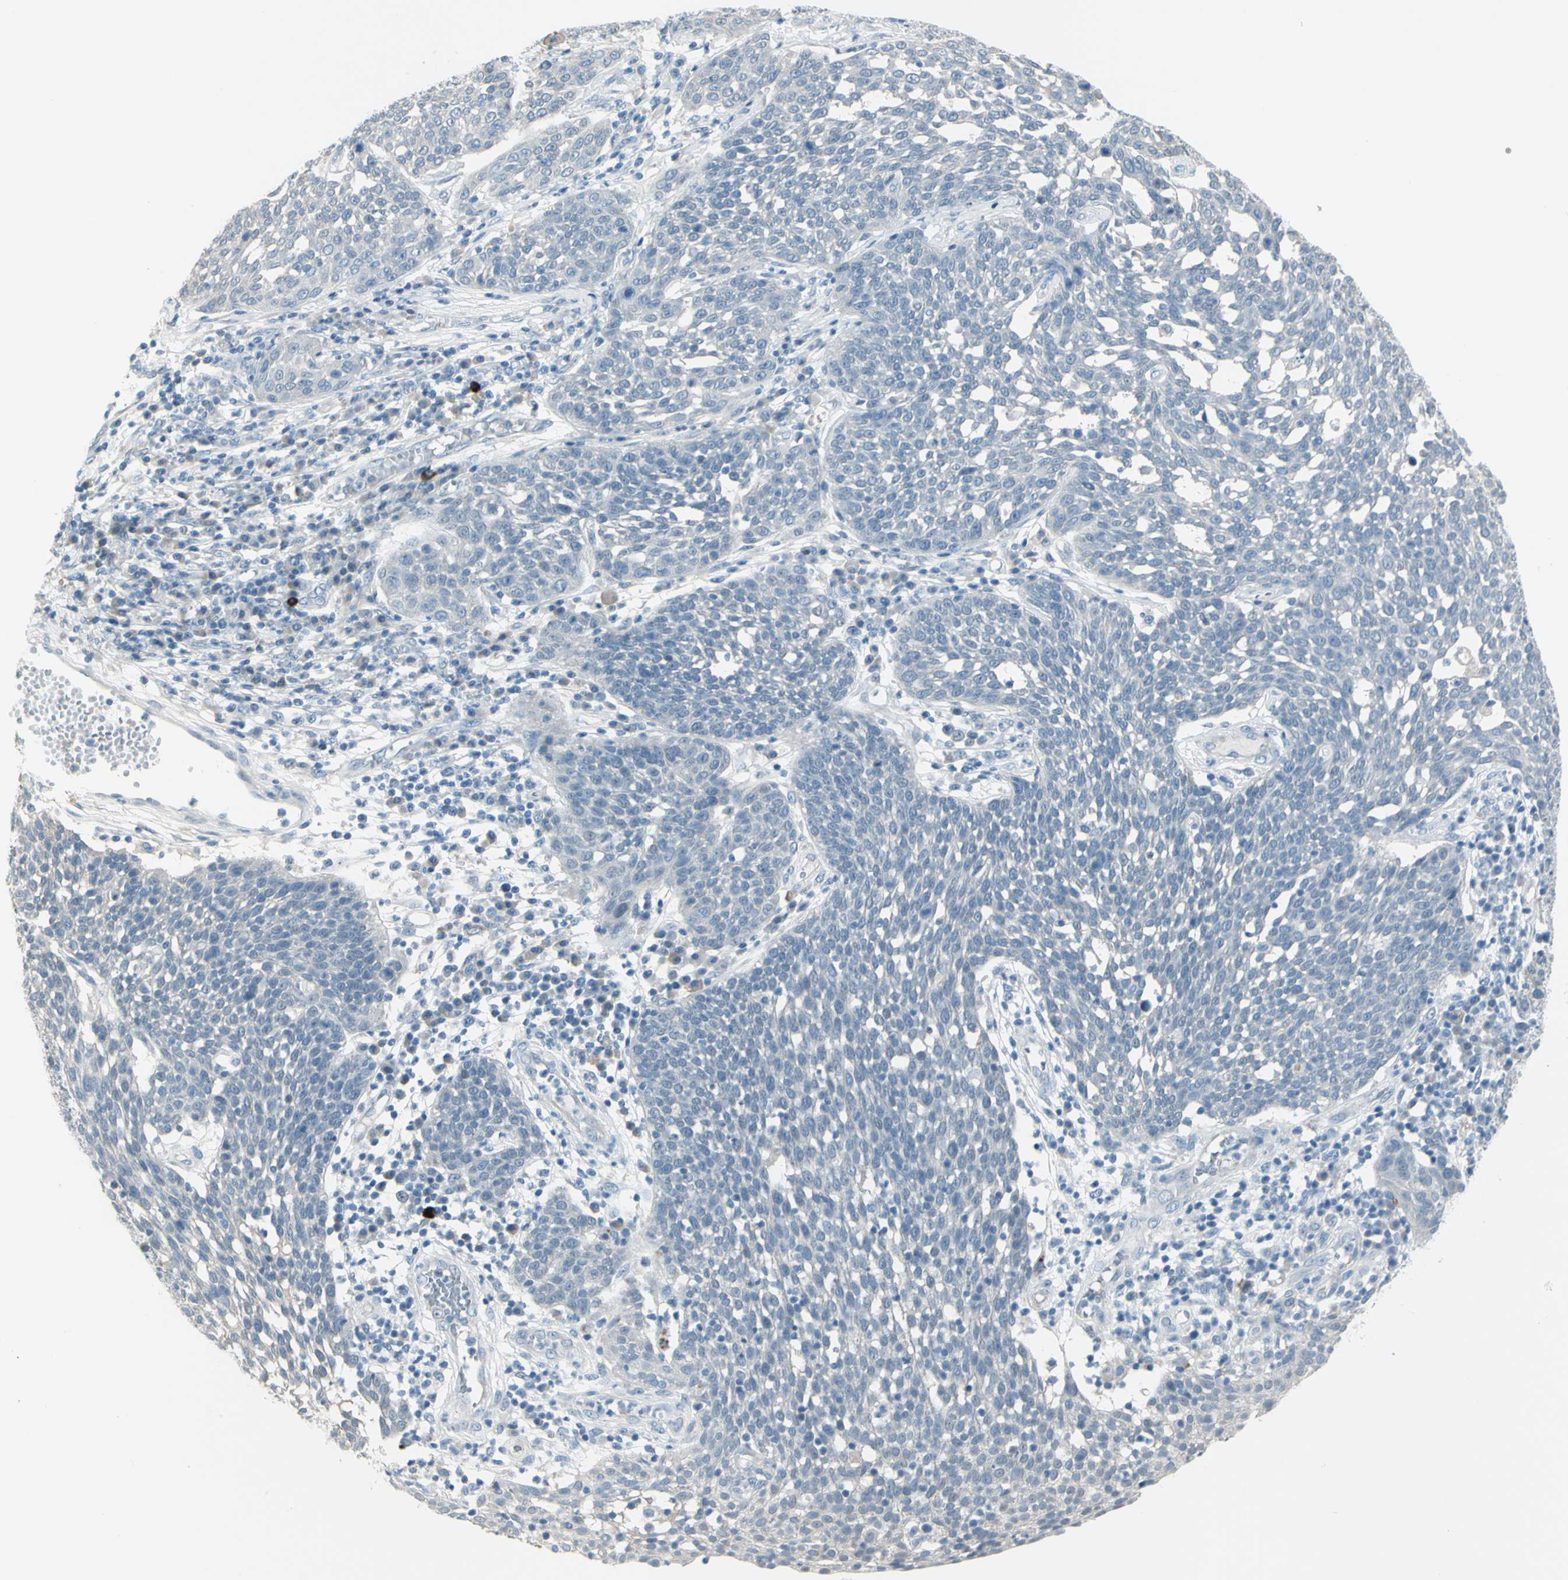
{"staining": {"intensity": "negative", "quantity": "none", "location": "none"}, "tissue": "cervical cancer", "cell_type": "Tumor cells", "image_type": "cancer", "snomed": [{"axis": "morphology", "description": "Squamous cell carcinoma, NOS"}, {"axis": "topography", "description": "Cervix"}], "caption": "Photomicrograph shows no protein positivity in tumor cells of cervical squamous cell carcinoma tissue.", "gene": "GPR34", "patient": {"sex": "female", "age": 34}}